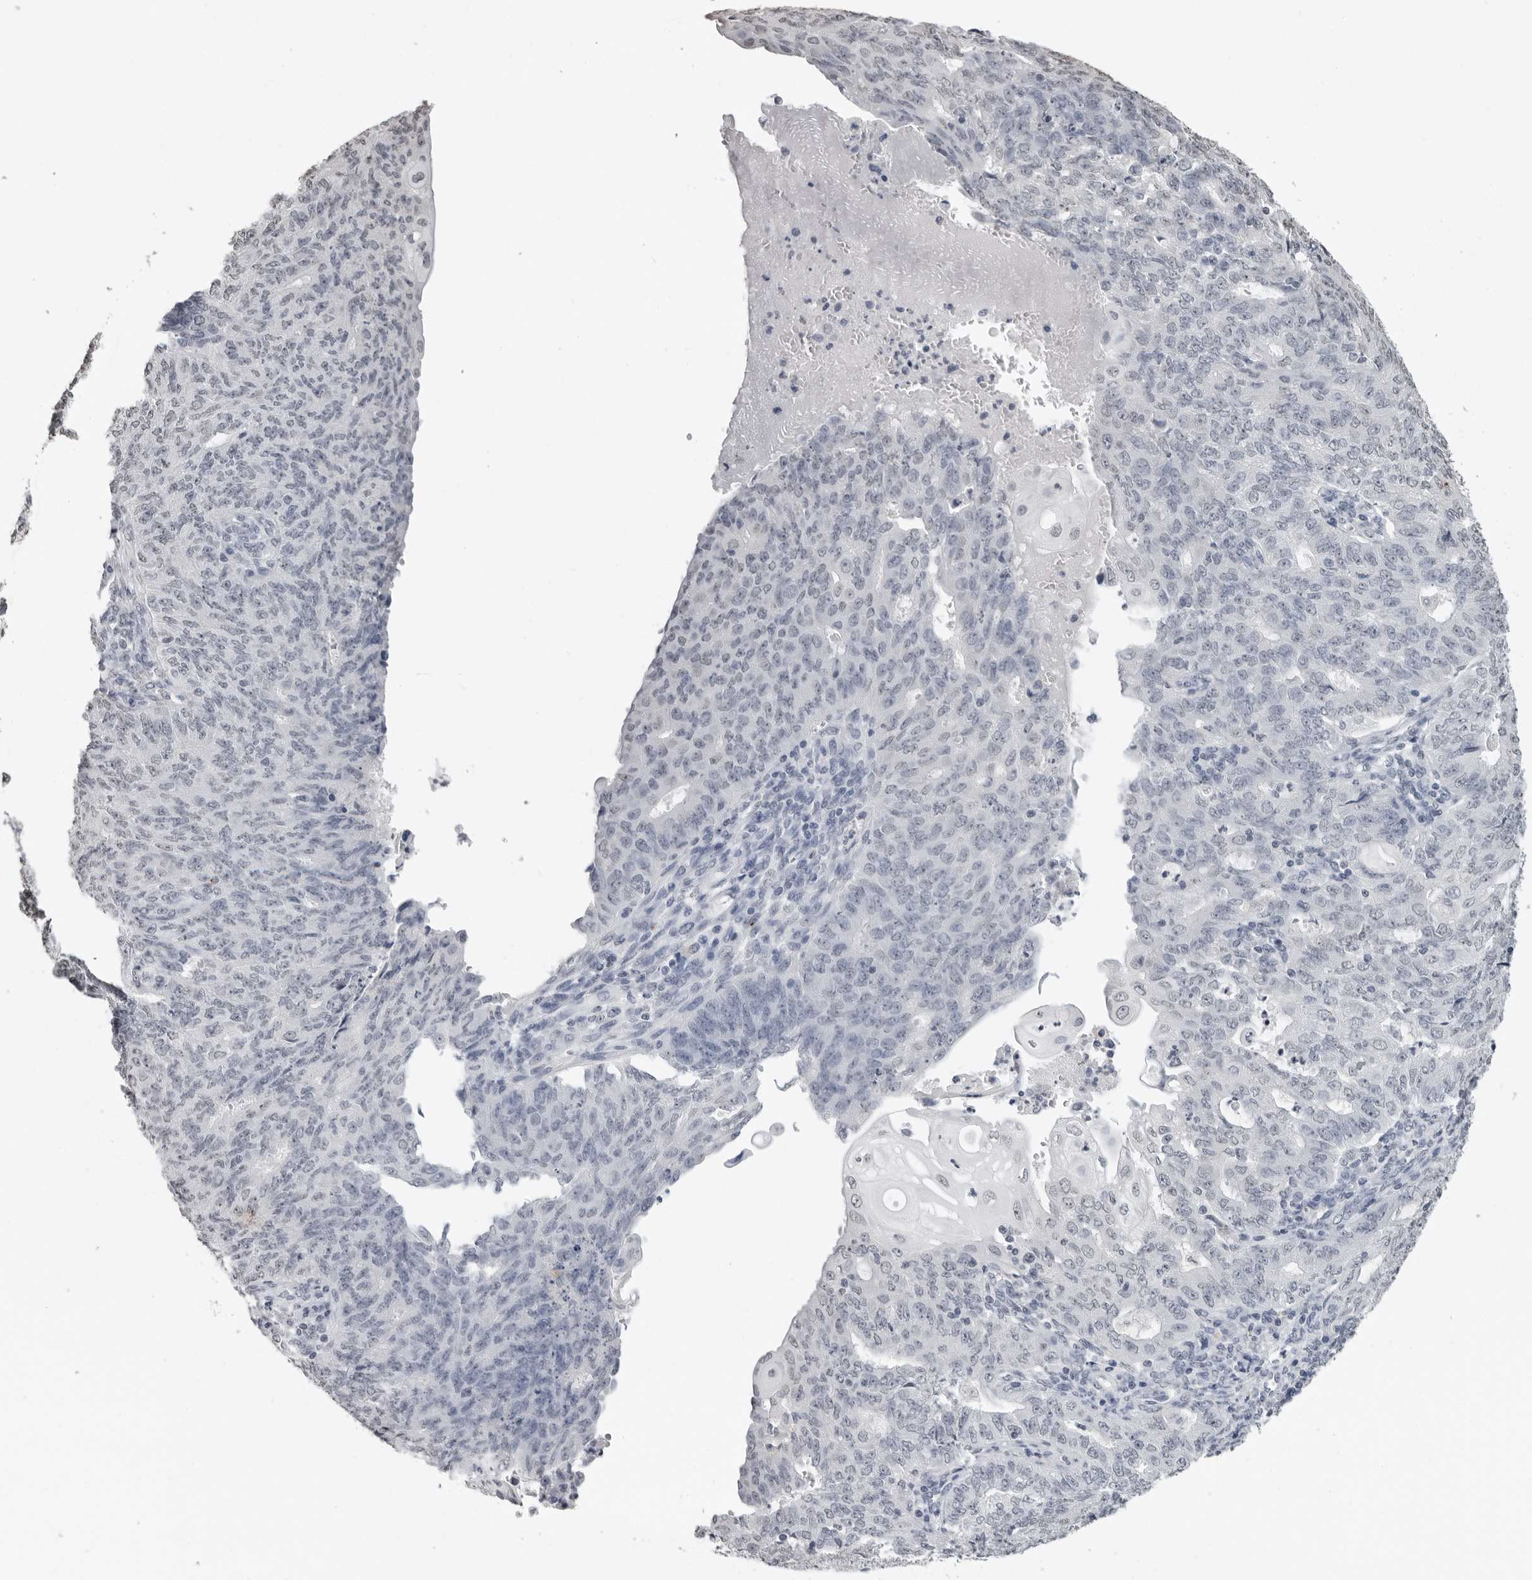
{"staining": {"intensity": "negative", "quantity": "none", "location": "none"}, "tissue": "endometrial cancer", "cell_type": "Tumor cells", "image_type": "cancer", "snomed": [{"axis": "morphology", "description": "Adenocarcinoma, NOS"}, {"axis": "topography", "description": "Endometrium"}], "caption": "A photomicrograph of endometrial cancer stained for a protein demonstrates no brown staining in tumor cells.", "gene": "HEPACAM", "patient": {"sex": "female", "age": 32}}